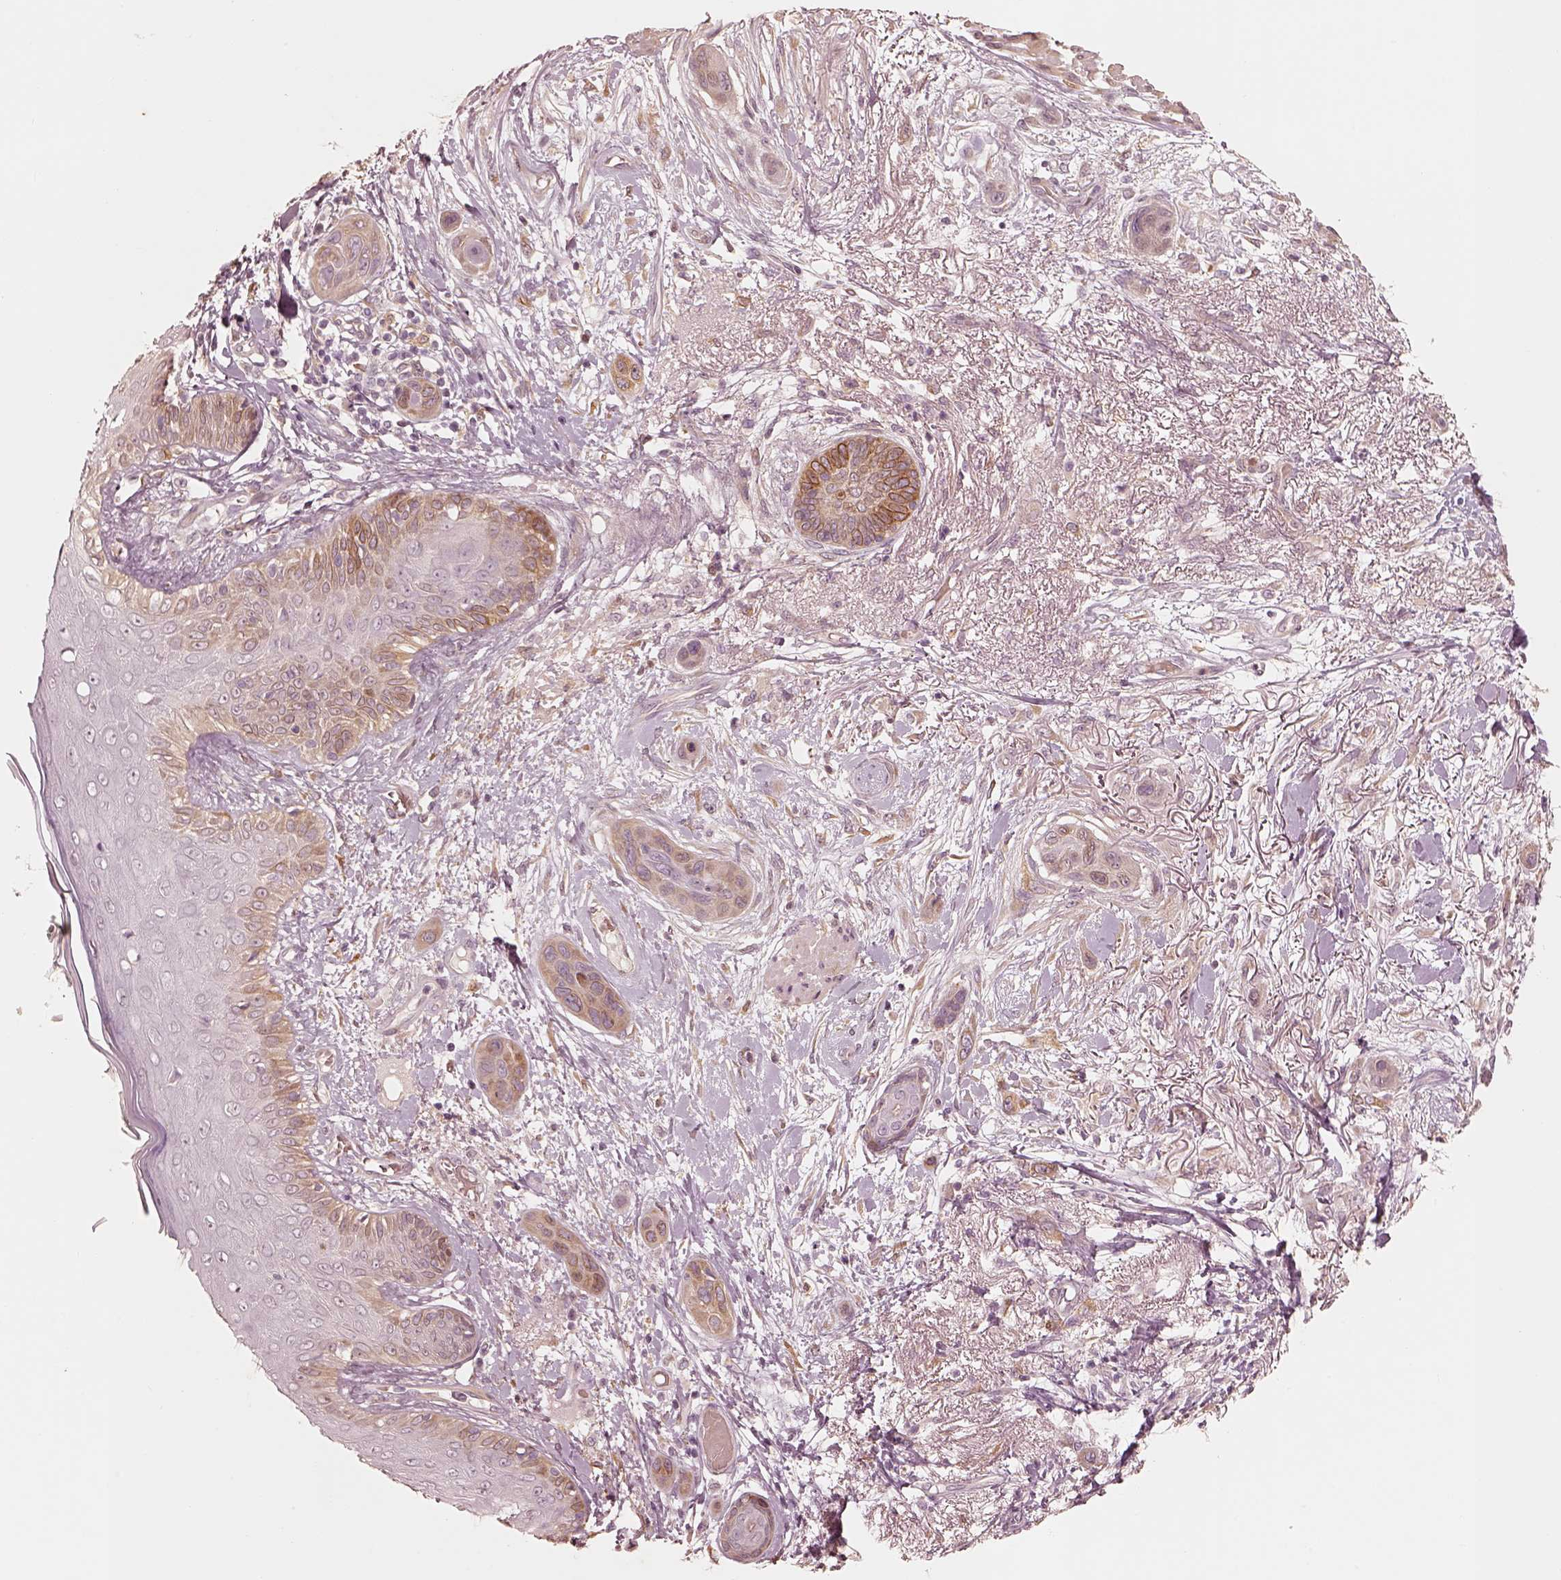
{"staining": {"intensity": "moderate", "quantity": ">75%", "location": "cytoplasmic/membranous"}, "tissue": "skin cancer", "cell_type": "Tumor cells", "image_type": "cancer", "snomed": [{"axis": "morphology", "description": "Squamous cell carcinoma, NOS"}, {"axis": "topography", "description": "Skin"}], "caption": "Skin squamous cell carcinoma tissue reveals moderate cytoplasmic/membranous positivity in about >75% of tumor cells Using DAB (3,3'-diaminobenzidine) (brown) and hematoxylin (blue) stains, captured at high magnification using brightfield microscopy.", "gene": "WLS", "patient": {"sex": "male", "age": 79}}